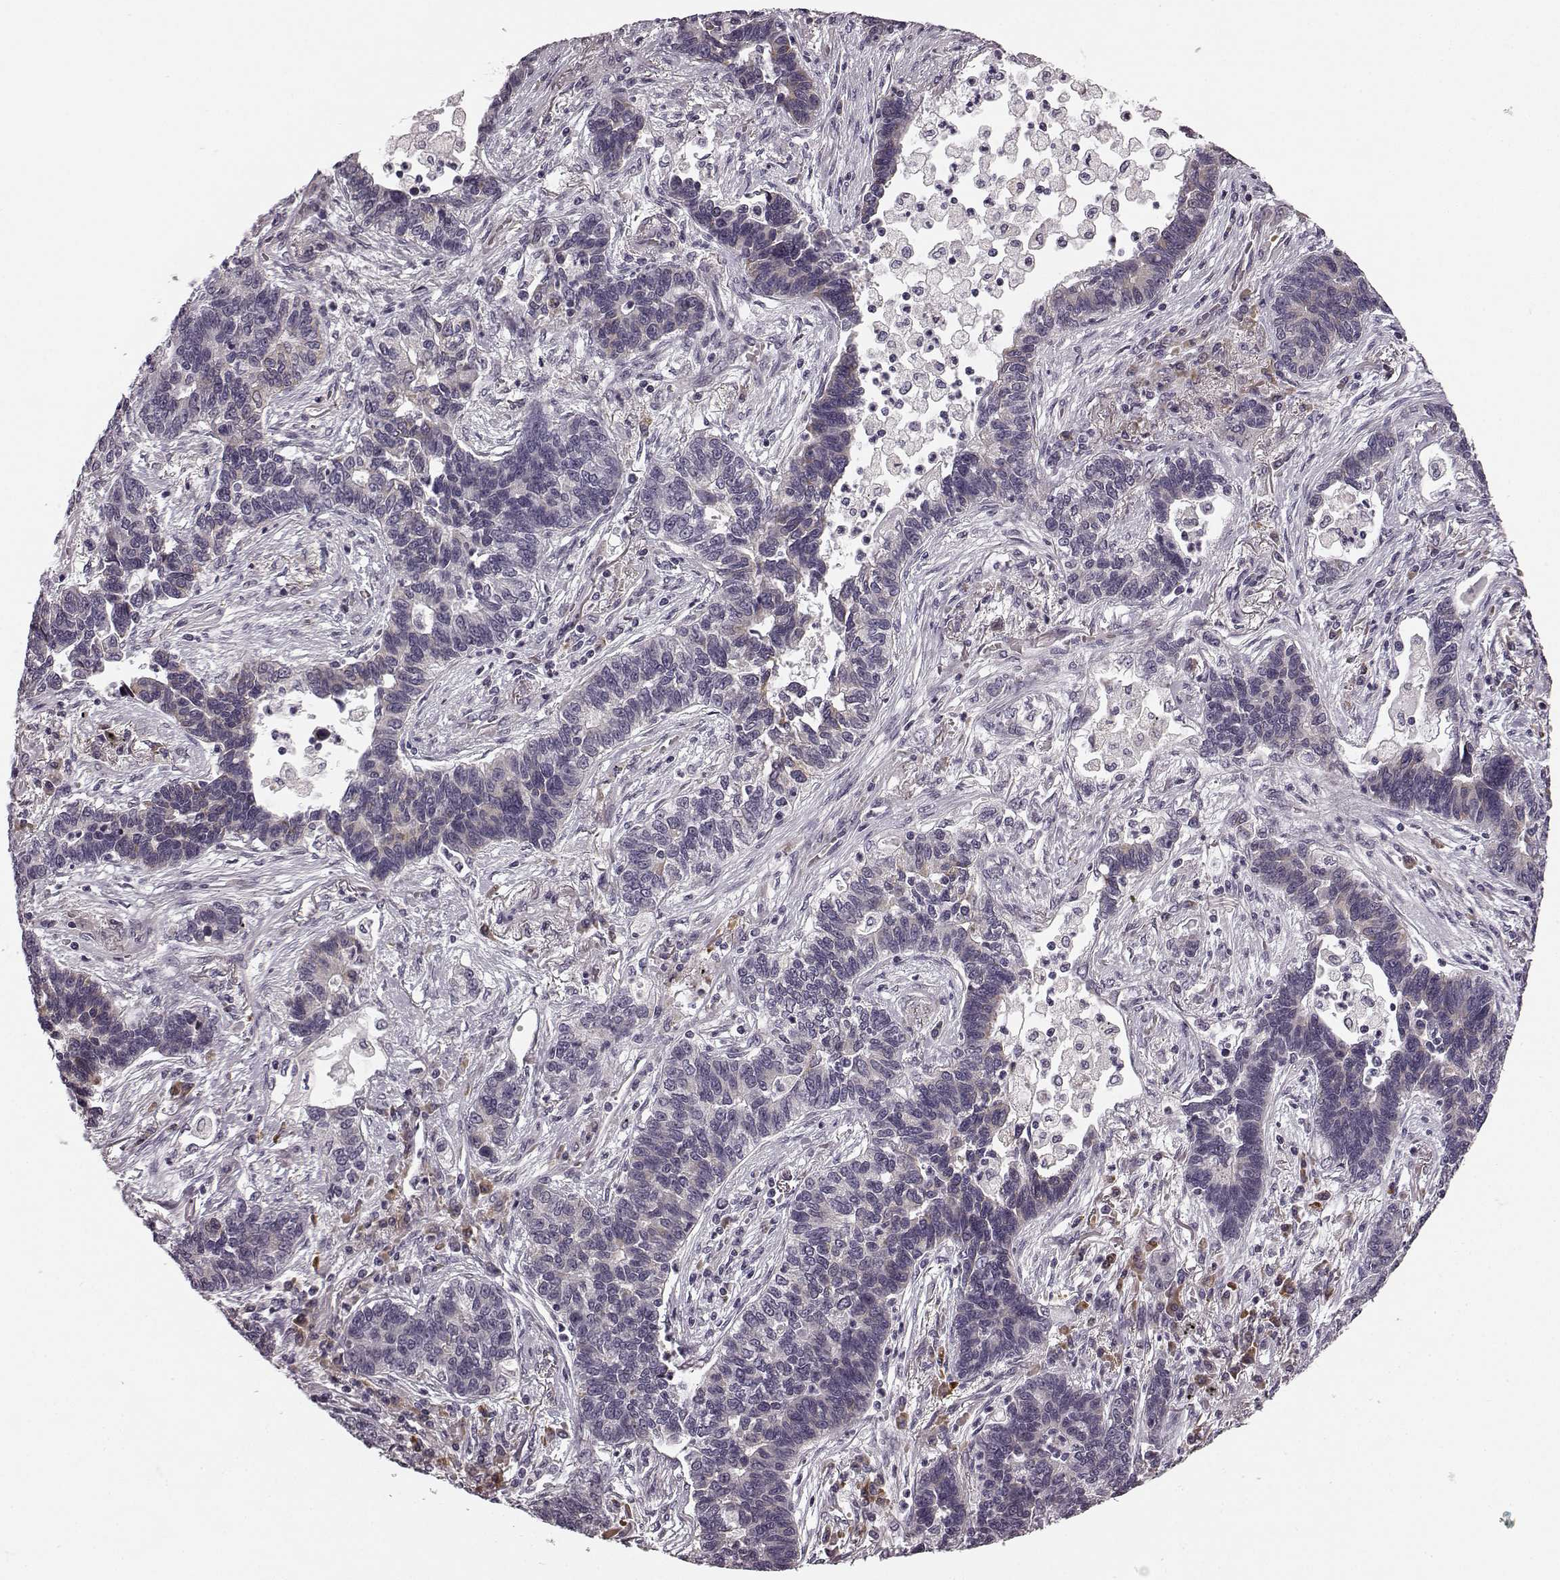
{"staining": {"intensity": "weak", "quantity": "<25%", "location": "cytoplasmic/membranous"}, "tissue": "lung cancer", "cell_type": "Tumor cells", "image_type": "cancer", "snomed": [{"axis": "morphology", "description": "Adenocarcinoma, NOS"}, {"axis": "topography", "description": "Lung"}], "caption": "Photomicrograph shows no significant protein staining in tumor cells of lung adenocarcinoma. The staining is performed using DAB (3,3'-diaminobenzidine) brown chromogen with nuclei counter-stained in using hematoxylin.", "gene": "FAM234B", "patient": {"sex": "female", "age": 57}}